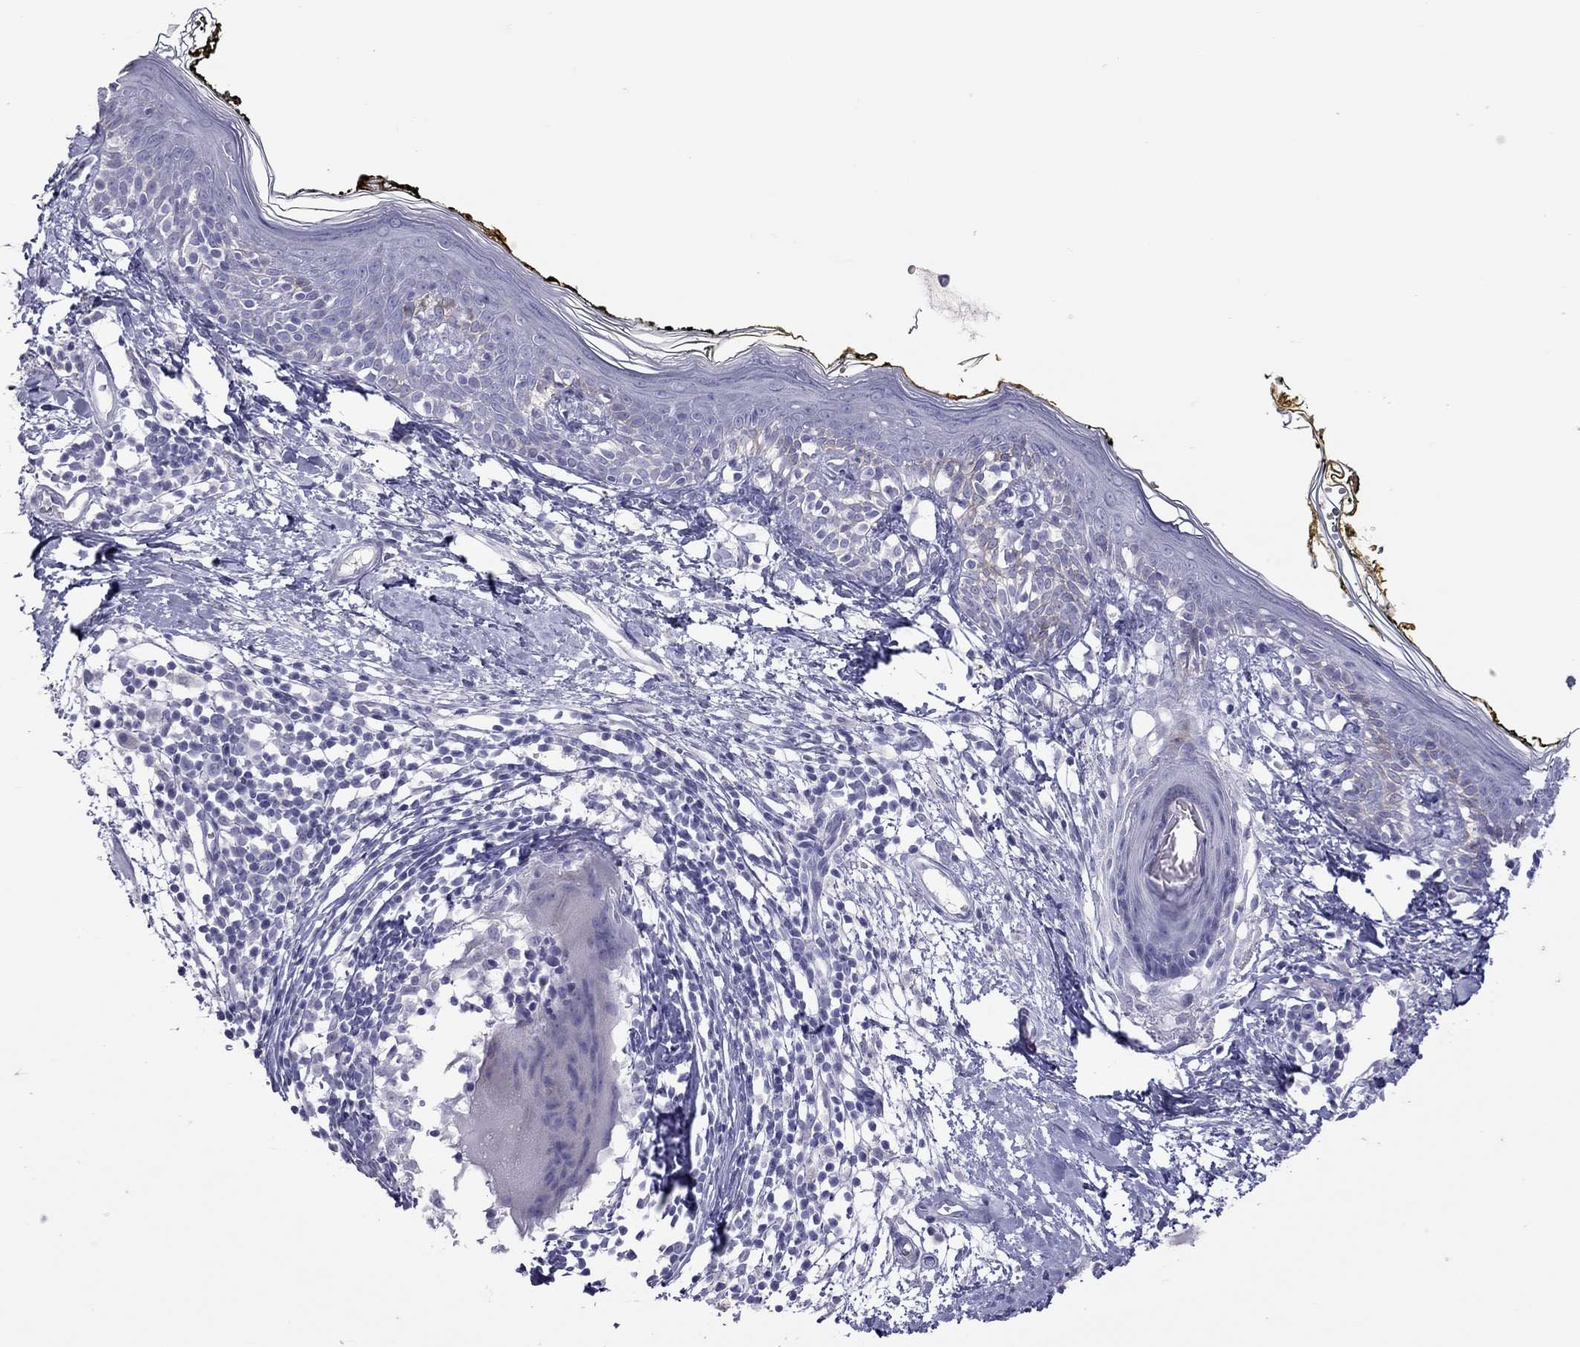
{"staining": {"intensity": "negative", "quantity": "none", "location": "none"}, "tissue": "skin", "cell_type": "Fibroblasts", "image_type": "normal", "snomed": [{"axis": "morphology", "description": "Normal tissue, NOS"}, {"axis": "topography", "description": "Skin"}], "caption": "This is a image of immunohistochemistry staining of unremarkable skin, which shows no positivity in fibroblasts. (Brightfield microscopy of DAB (3,3'-diaminobenzidine) IHC at high magnification).", "gene": "MUC16", "patient": {"sex": "male", "age": 76}}